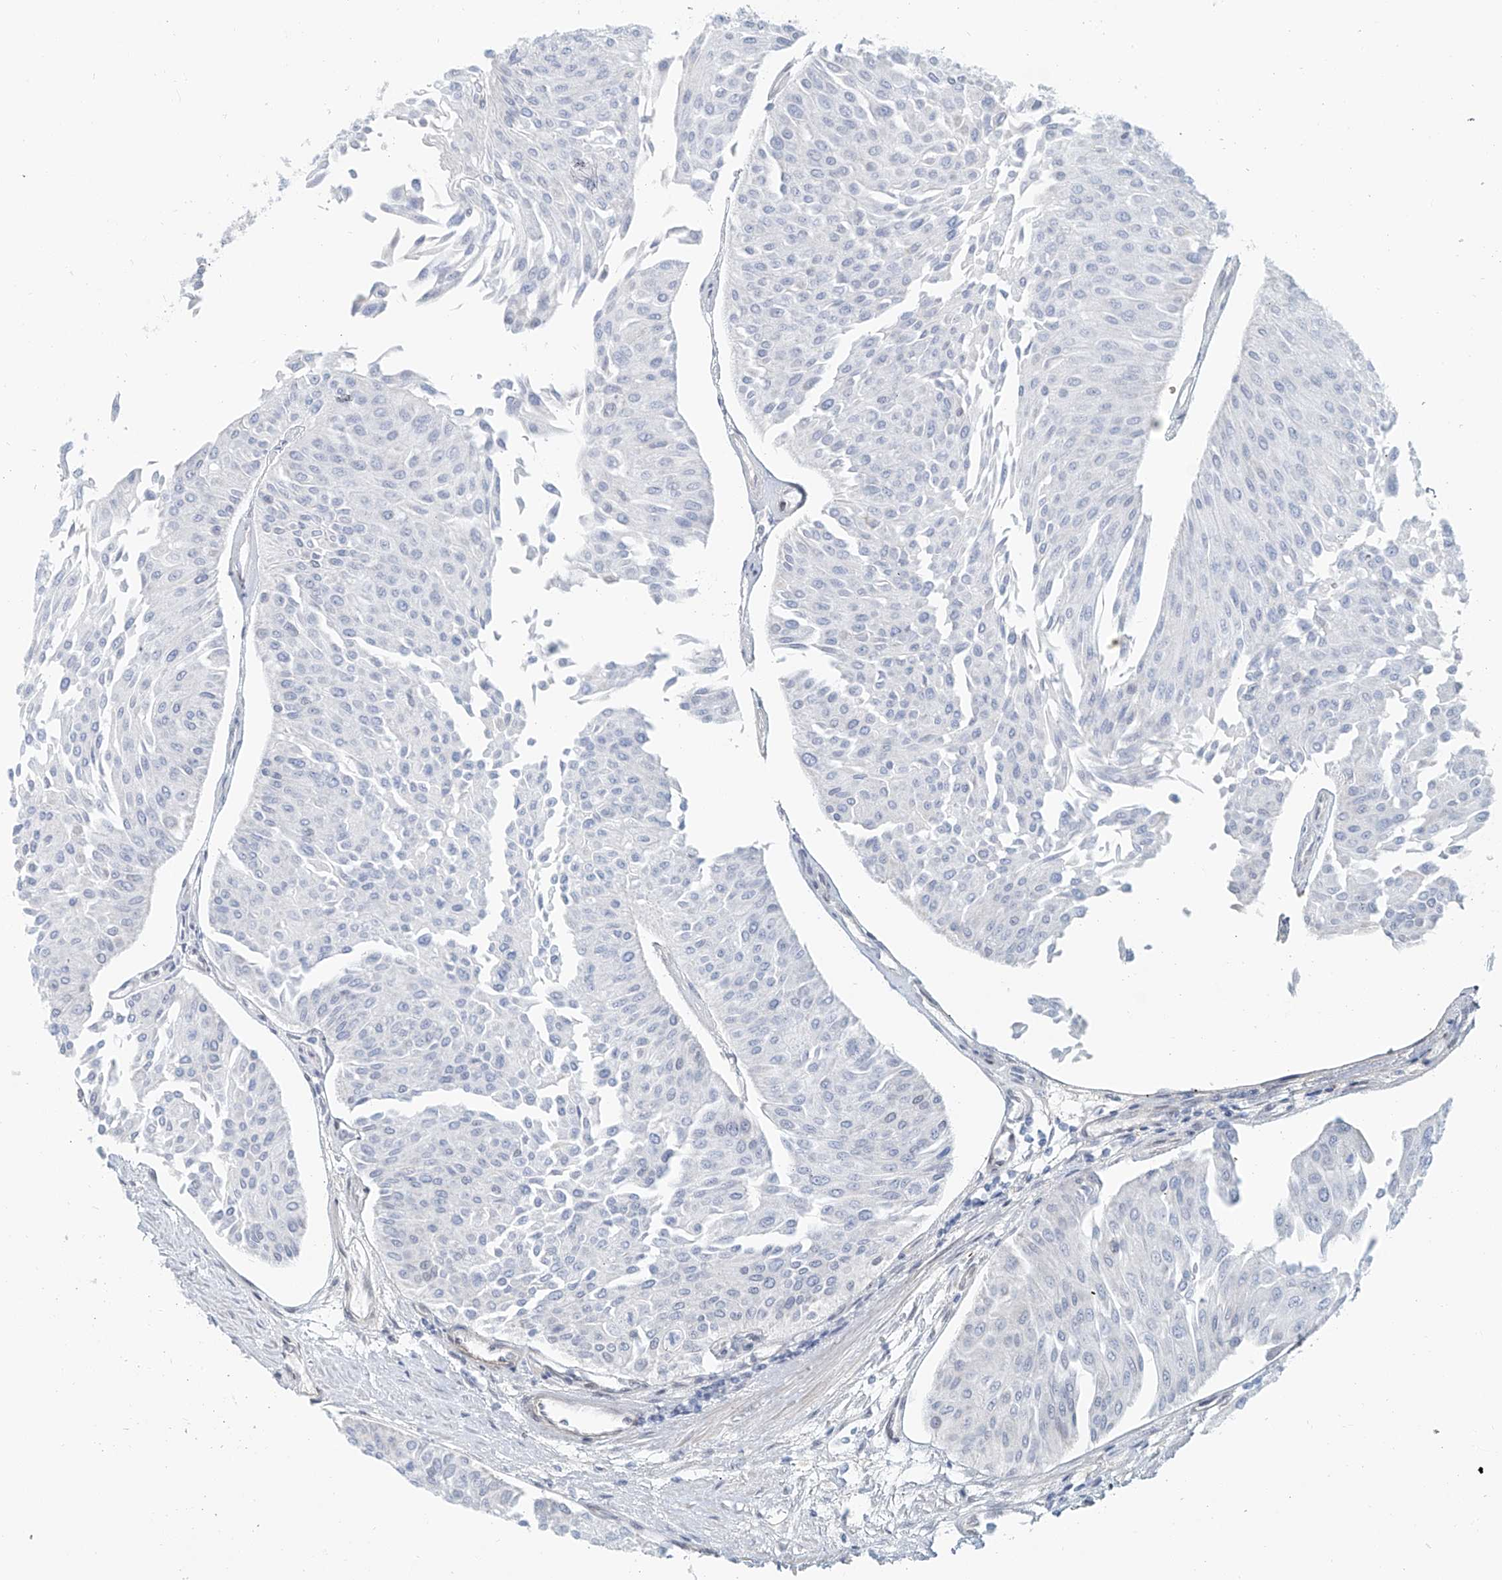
{"staining": {"intensity": "negative", "quantity": "none", "location": "none"}, "tissue": "urothelial cancer", "cell_type": "Tumor cells", "image_type": "cancer", "snomed": [{"axis": "morphology", "description": "Urothelial carcinoma, Low grade"}, {"axis": "topography", "description": "Urinary bladder"}], "caption": "This is an immunohistochemistry micrograph of urothelial cancer. There is no staining in tumor cells.", "gene": "SASH1", "patient": {"sex": "male", "age": 67}}